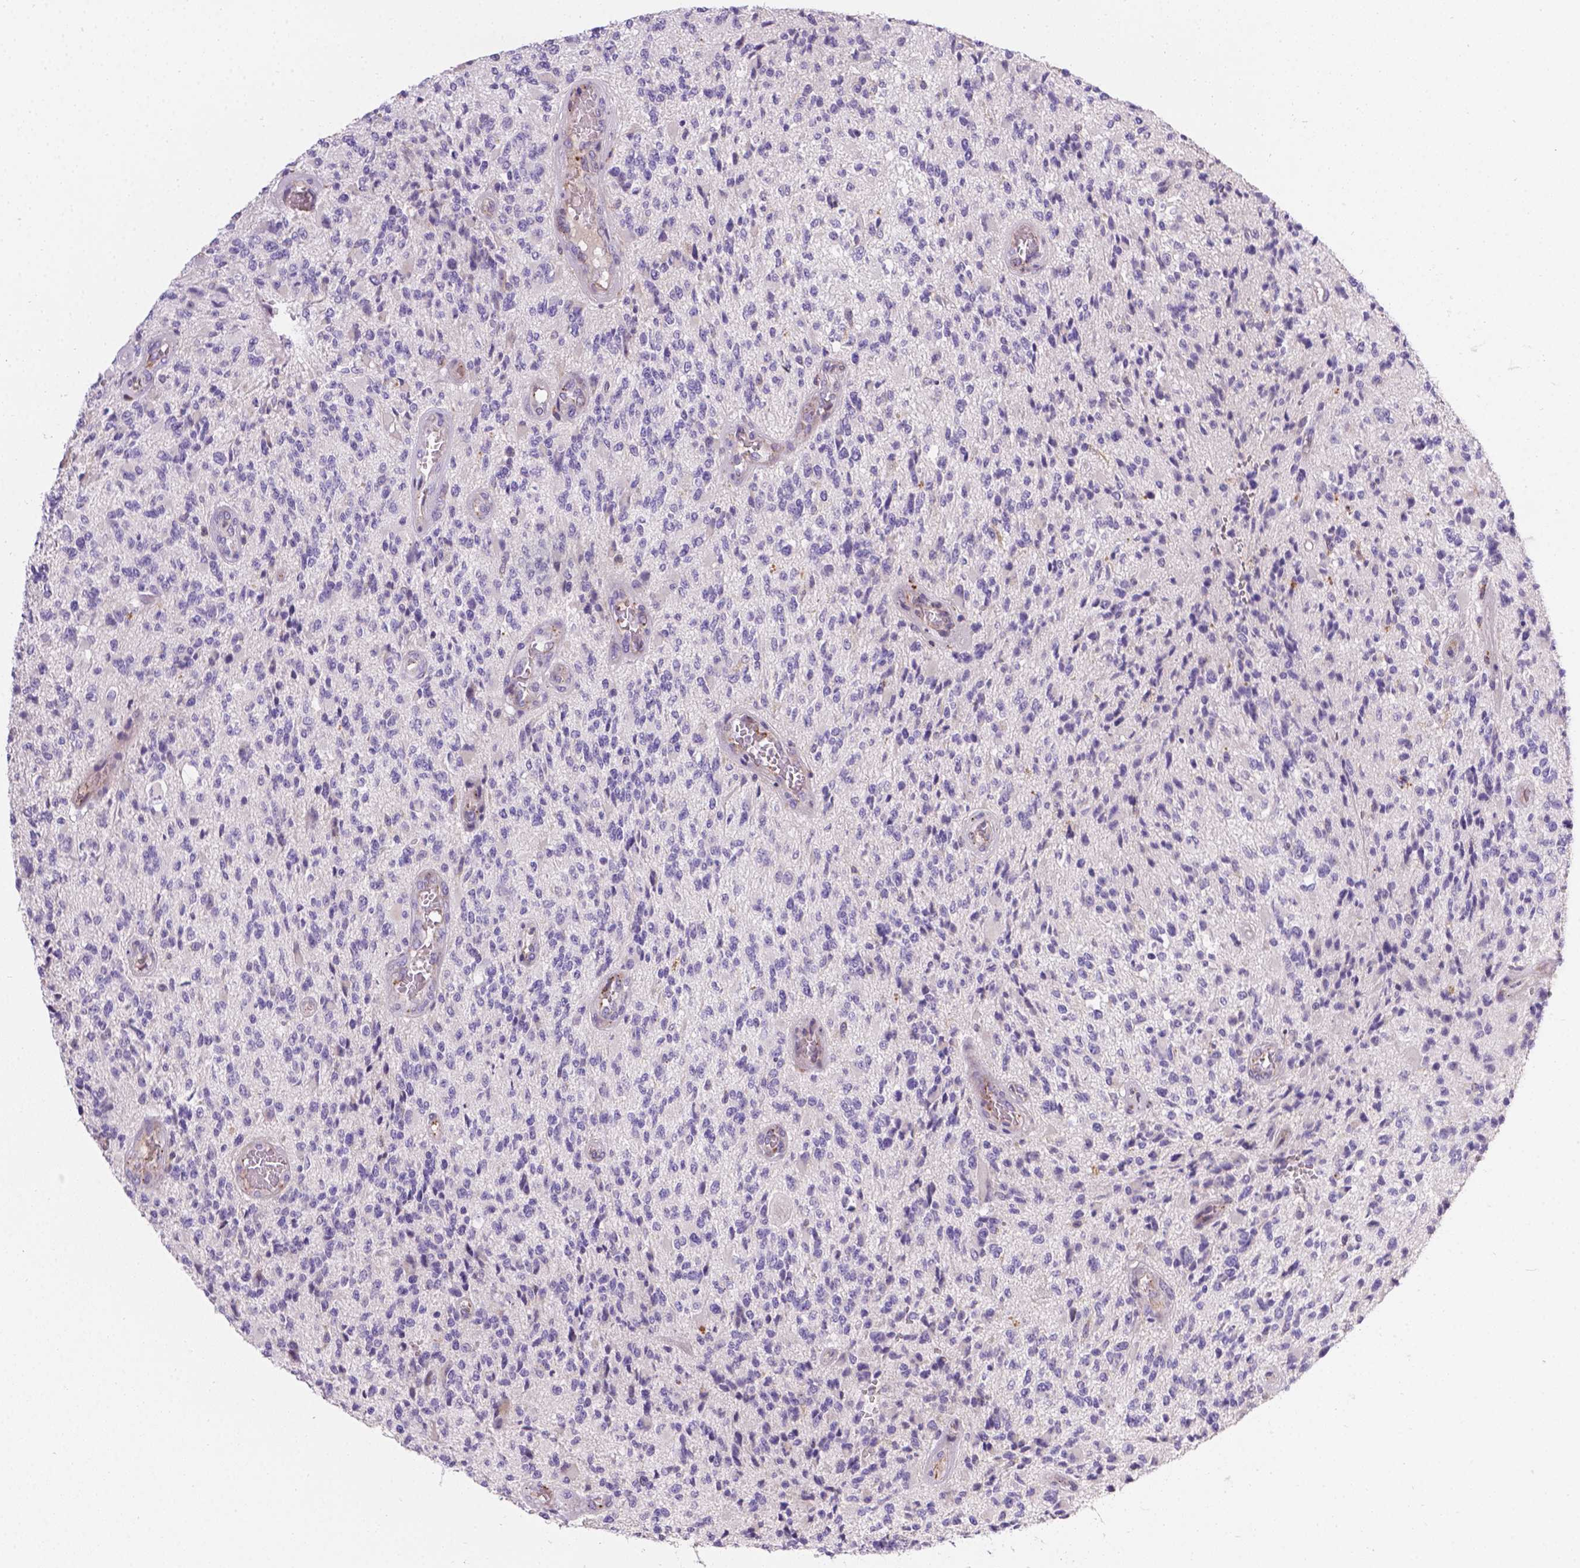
{"staining": {"intensity": "negative", "quantity": "none", "location": "none"}, "tissue": "glioma", "cell_type": "Tumor cells", "image_type": "cancer", "snomed": [{"axis": "morphology", "description": "Glioma, malignant, High grade"}, {"axis": "topography", "description": "Brain"}], "caption": "High-grade glioma (malignant) was stained to show a protein in brown. There is no significant staining in tumor cells.", "gene": "TM4SF18", "patient": {"sex": "female", "age": 63}}